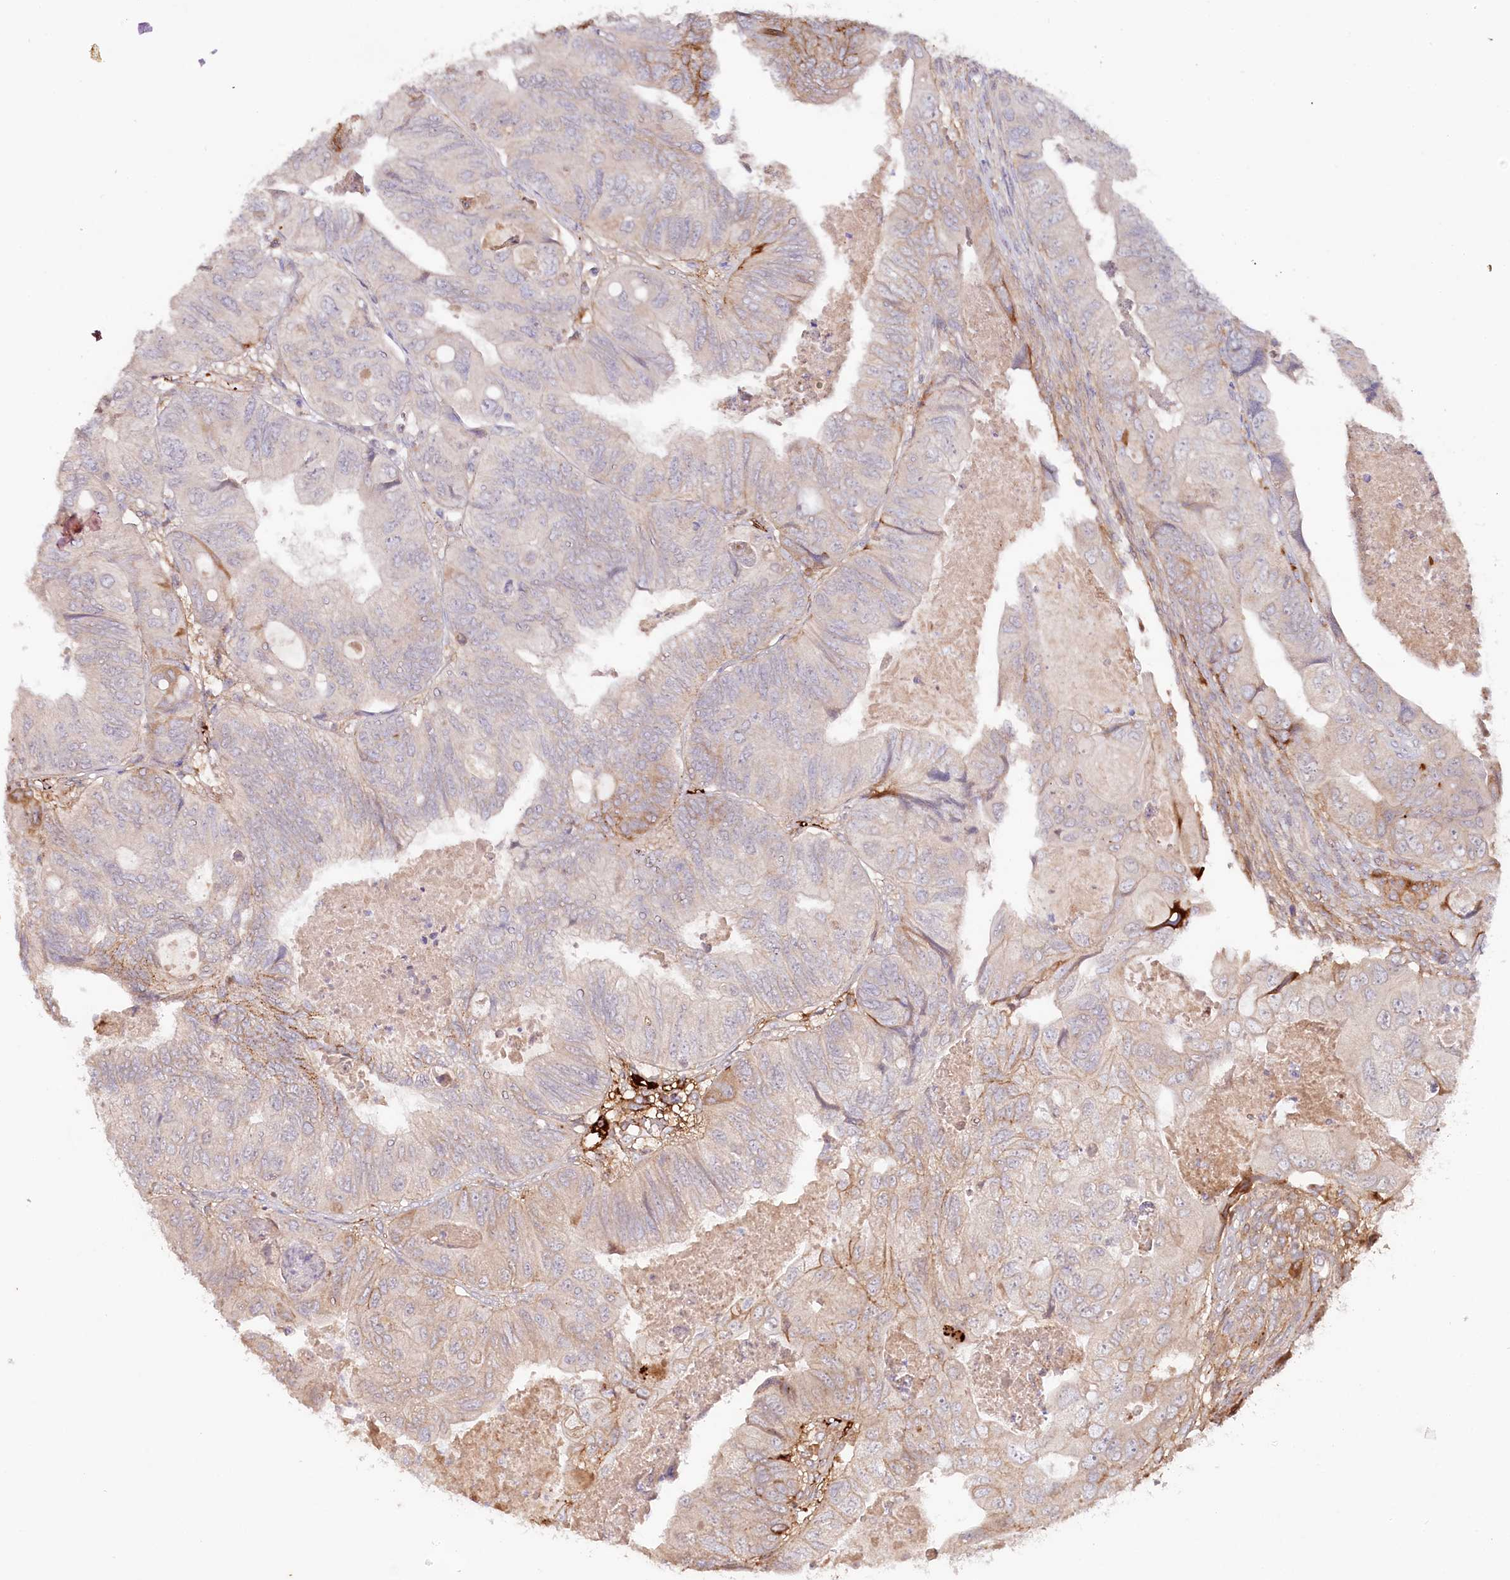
{"staining": {"intensity": "weak", "quantity": "25%-75%", "location": "cytoplasmic/membranous"}, "tissue": "colorectal cancer", "cell_type": "Tumor cells", "image_type": "cancer", "snomed": [{"axis": "morphology", "description": "Adenocarcinoma, NOS"}, {"axis": "topography", "description": "Rectum"}], "caption": "A histopathology image of adenocarcinoma (colorectal) stained for a protein shows weak cytoplasmic/membranous brown staining in tumor cells.", "gene": "PSAPL1", "patient": {"sex": "male", "age": 63}}